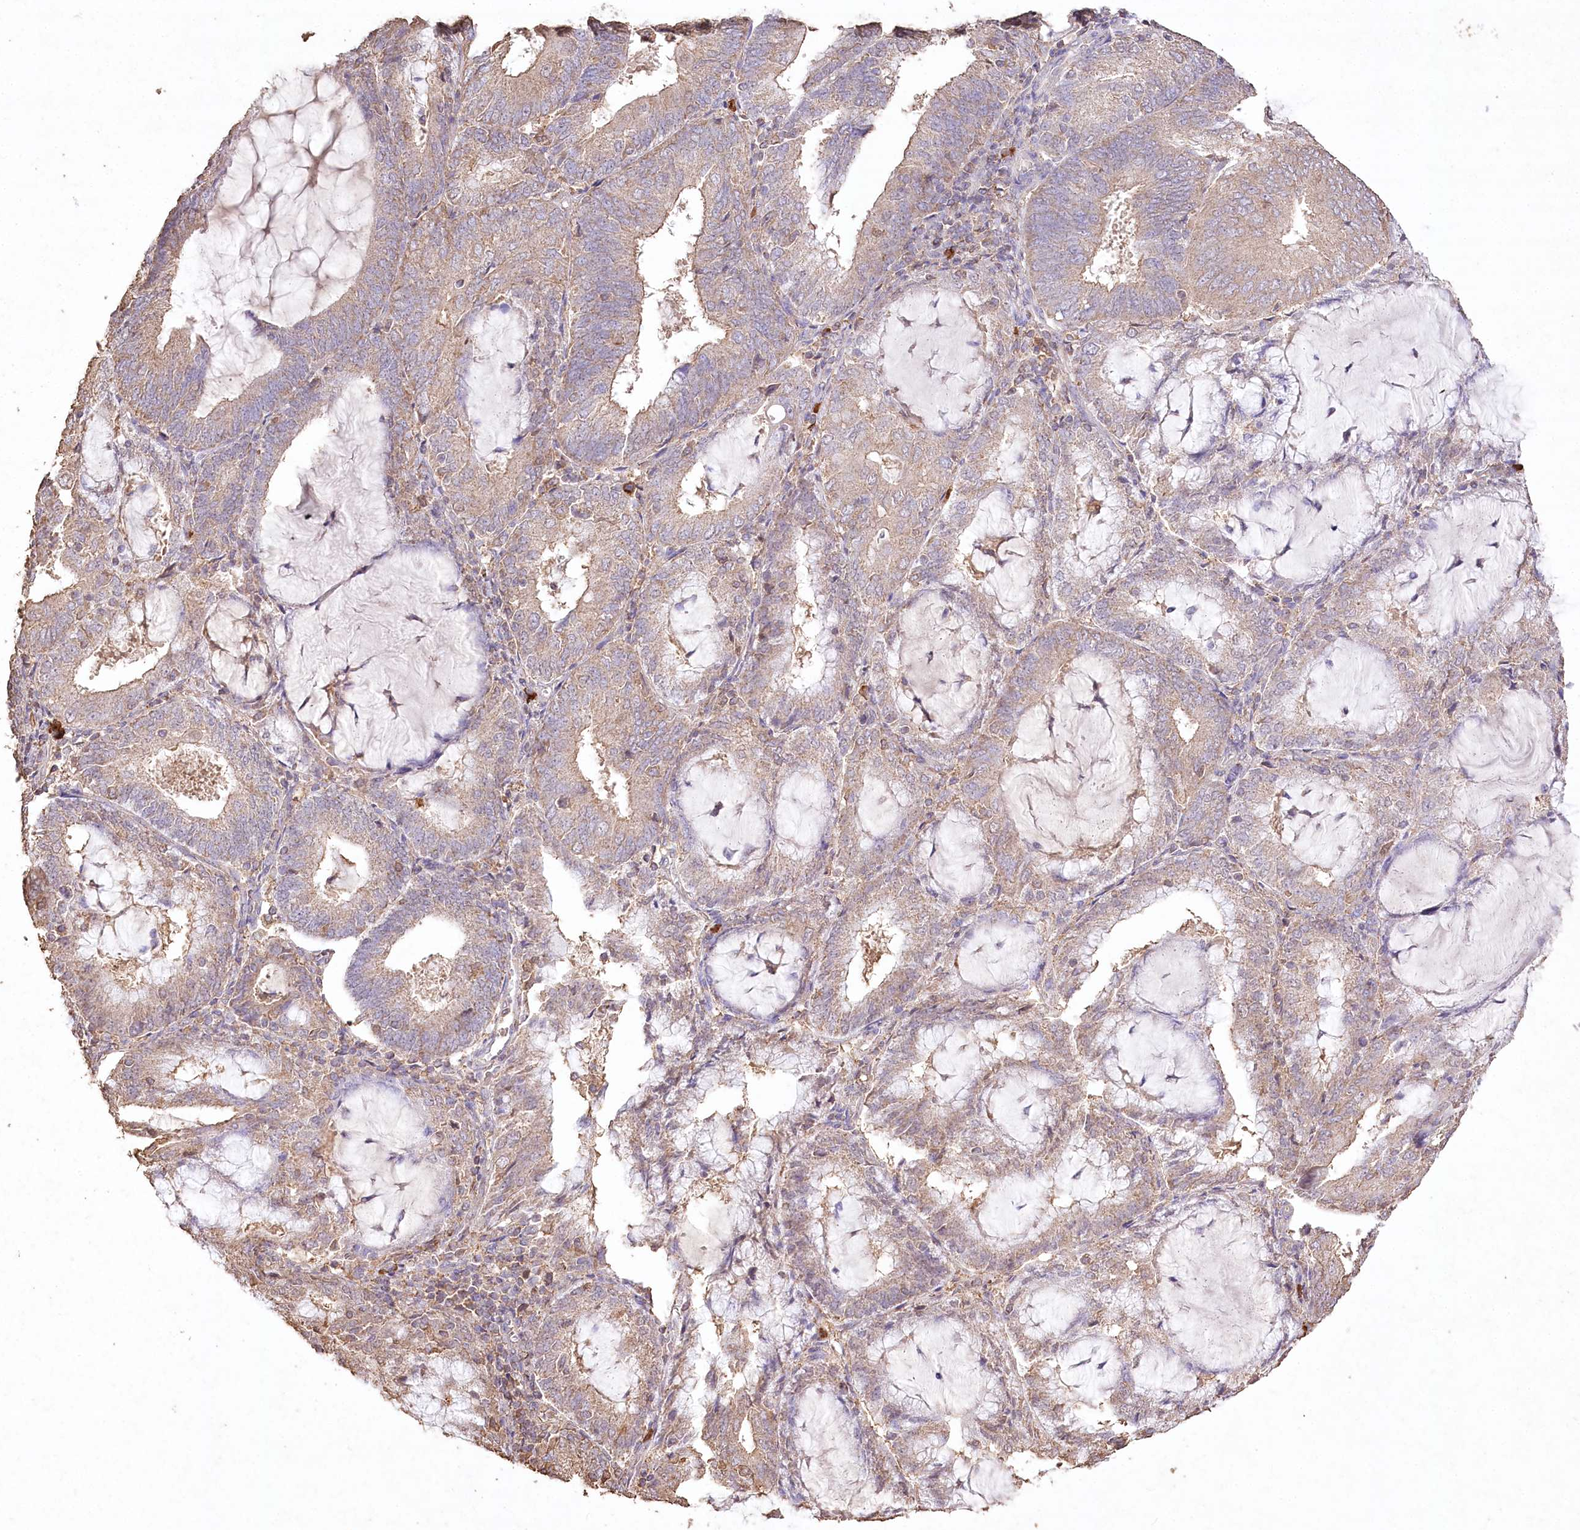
{"staining": {"intensity": "weak", "quantity": ">75%", "location": "cytoplasmic/membranous"}, "tissue": "endometrial cancer", "cell_type": "Tumor cells", "image_type": "cancer", "snomed": [{"axis": "morphology", "description": "Adenocarcinoma, NOS"}, {"axis": "topography", "description": "Endometrium"}], "caption": "Immunohistochemistry micrograph of endometrial cancer (adenocarcinoma) stained for a protein (brown), which demonstrates low levels of weak cytoplasmic/membranous staining in about >75% of tumor cells.", "gene": "IREB2", "patient": {"sex": "female", "age": 81}}